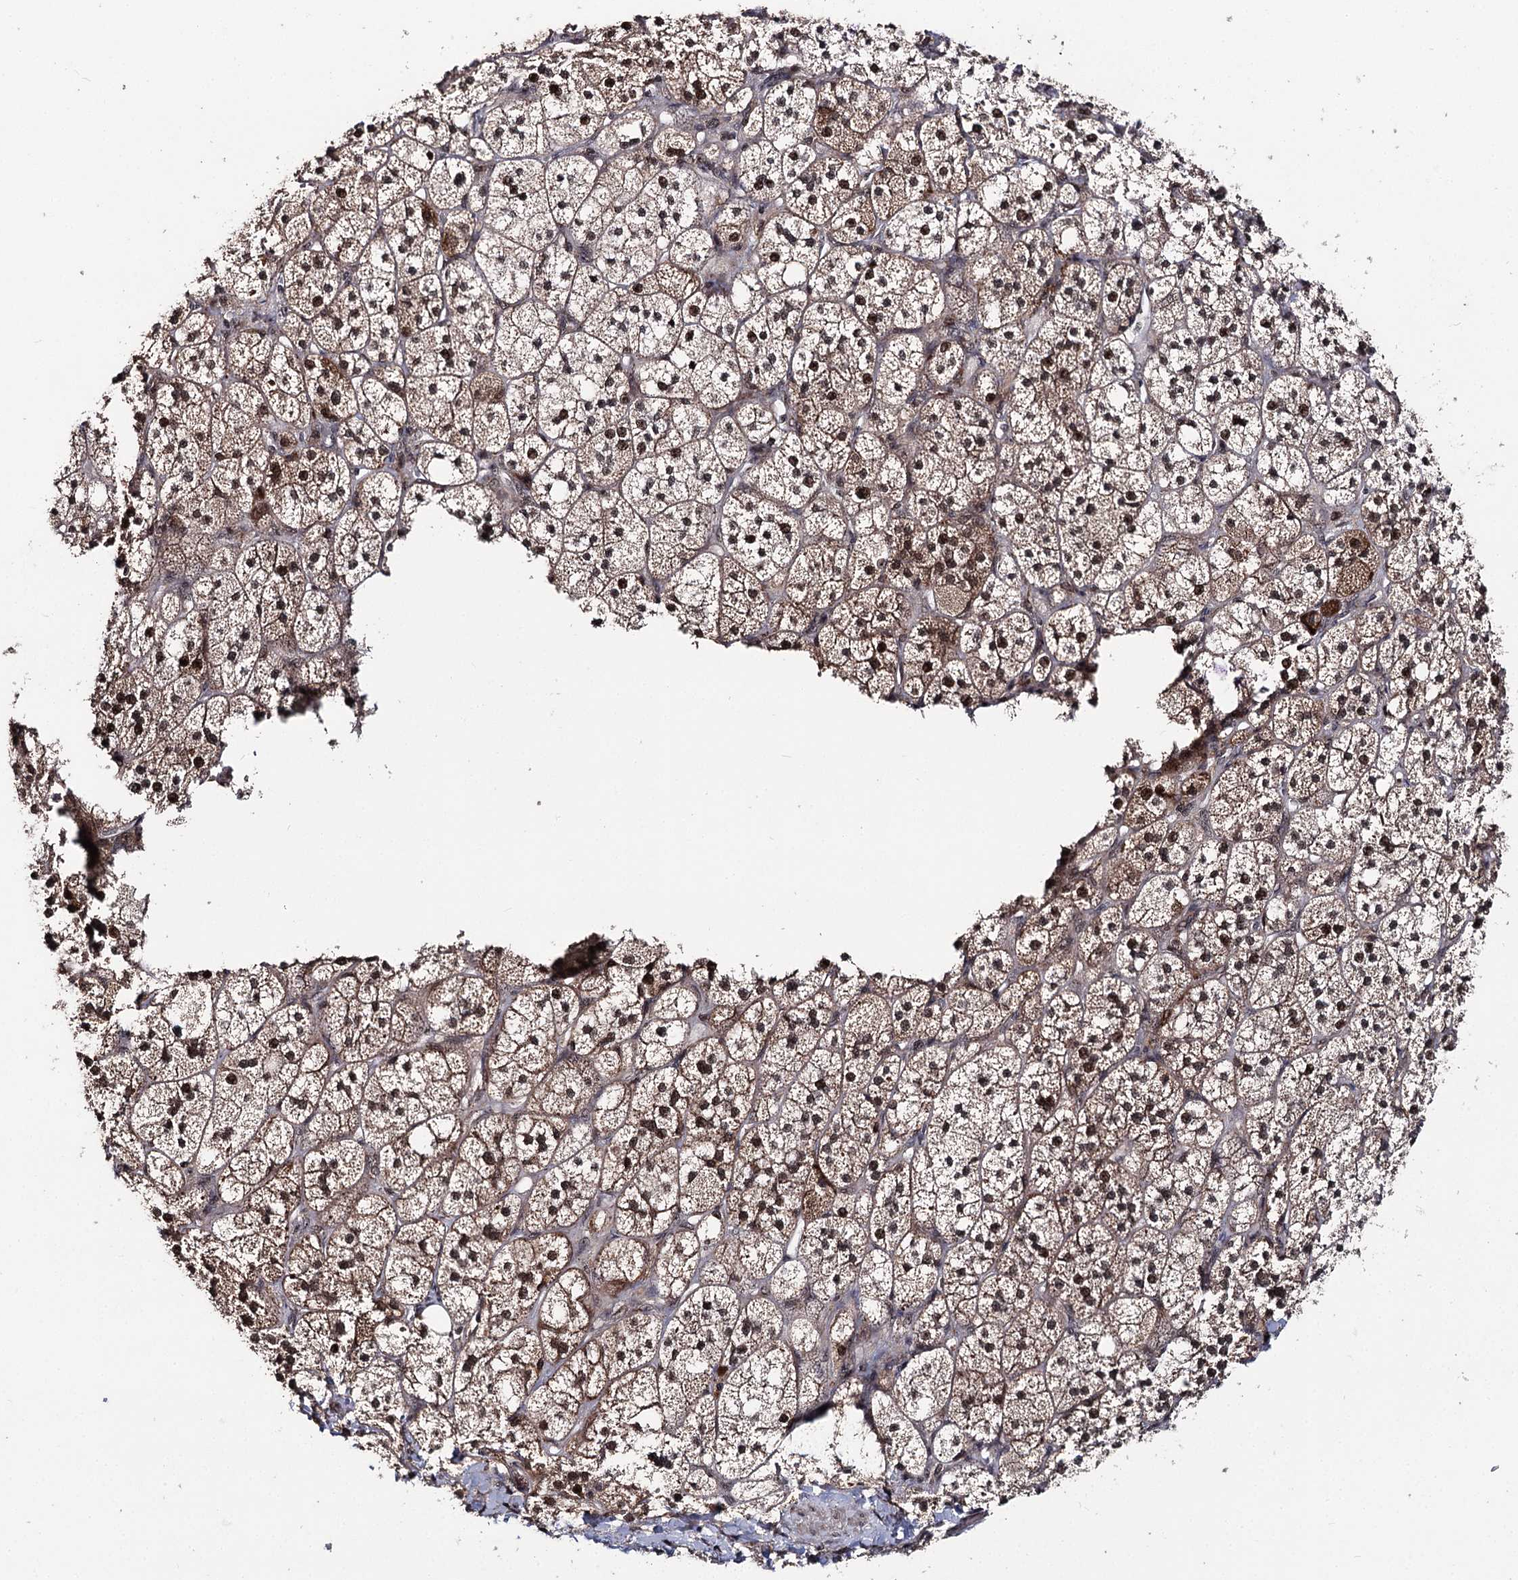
{"staining": {"intensity": "strong", "quantity": ">75%", "location": "cytoplasmic/membranous,nuclear"}, "tissue": "adrenal gland", "cell_type": "Glandular cells", "image_type": "normal", "snomed": [{"axis": "morphology", "description": "Normal tissue, NOS"}, {"axis": "topography", "description": "Adrenal gland"}], "caption": "Human adrenal gland stained for a protein (brown) displays strong cytoplasmic/membranous,nuclear positive staining in about >75% of glandular cells.", "gene": "FAM53B", "patient": {"sex": "male", "age": 61}}